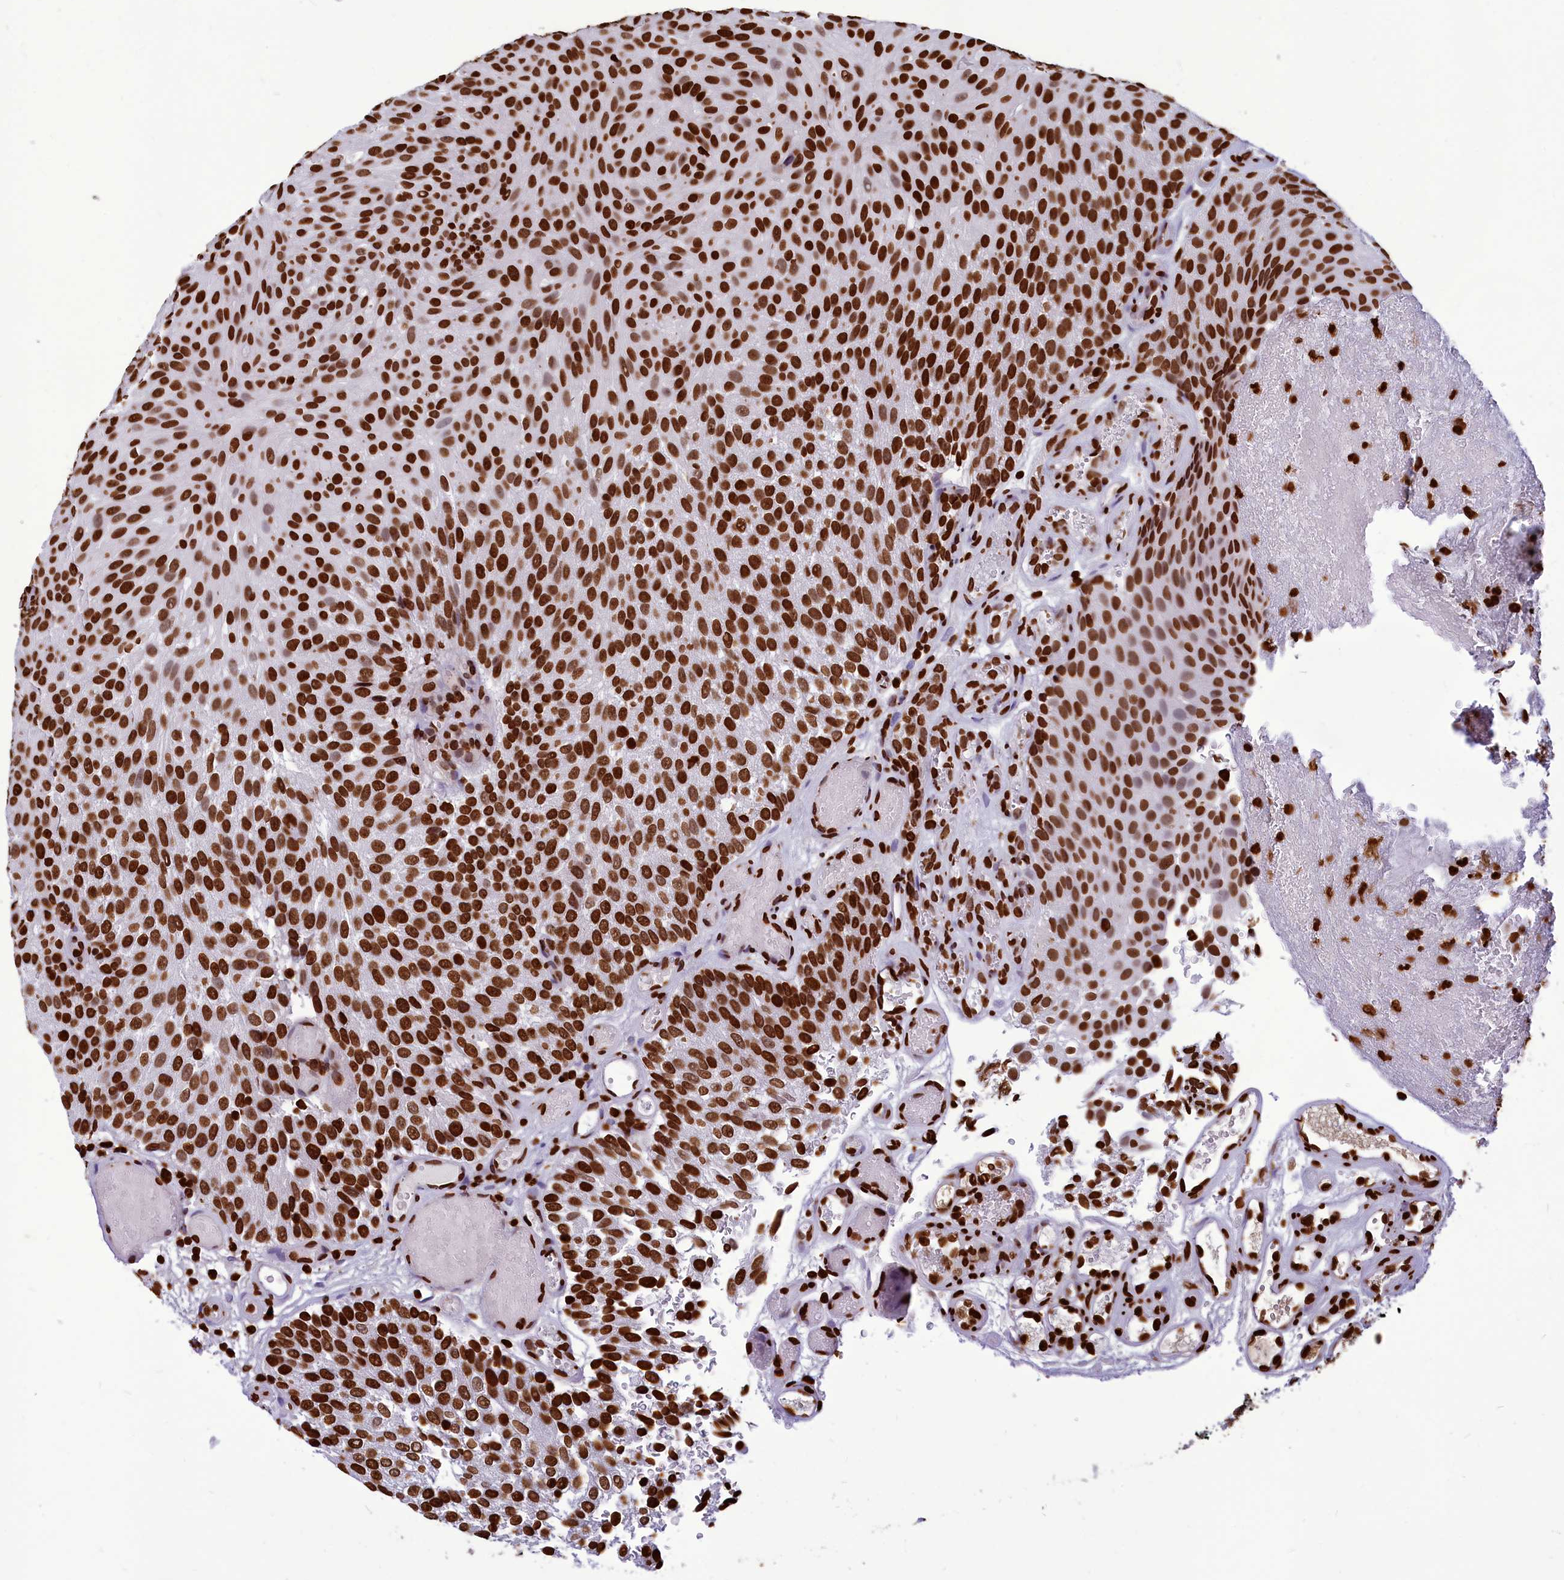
{"staining": {"intensity": "strong", "quantity": ">75%", "location": "nuclear"}, "tissue": "urothelial cancer", "cell_type": "Tumor cells", "image_type": "cancer", "snomed": [{"axis": "morphology", "description": "Urothelial carcinoma, Low grade"}, {"axis": "topography", "description": "Urinary bladder"}], "caption": "Protein staining of low-grade urothelial carcinoma tissue shows strong nuclear expression in about >75% of tumor cells.", "gene": "AKAP17A", "patient": {"sex": "male", "age": 78}}